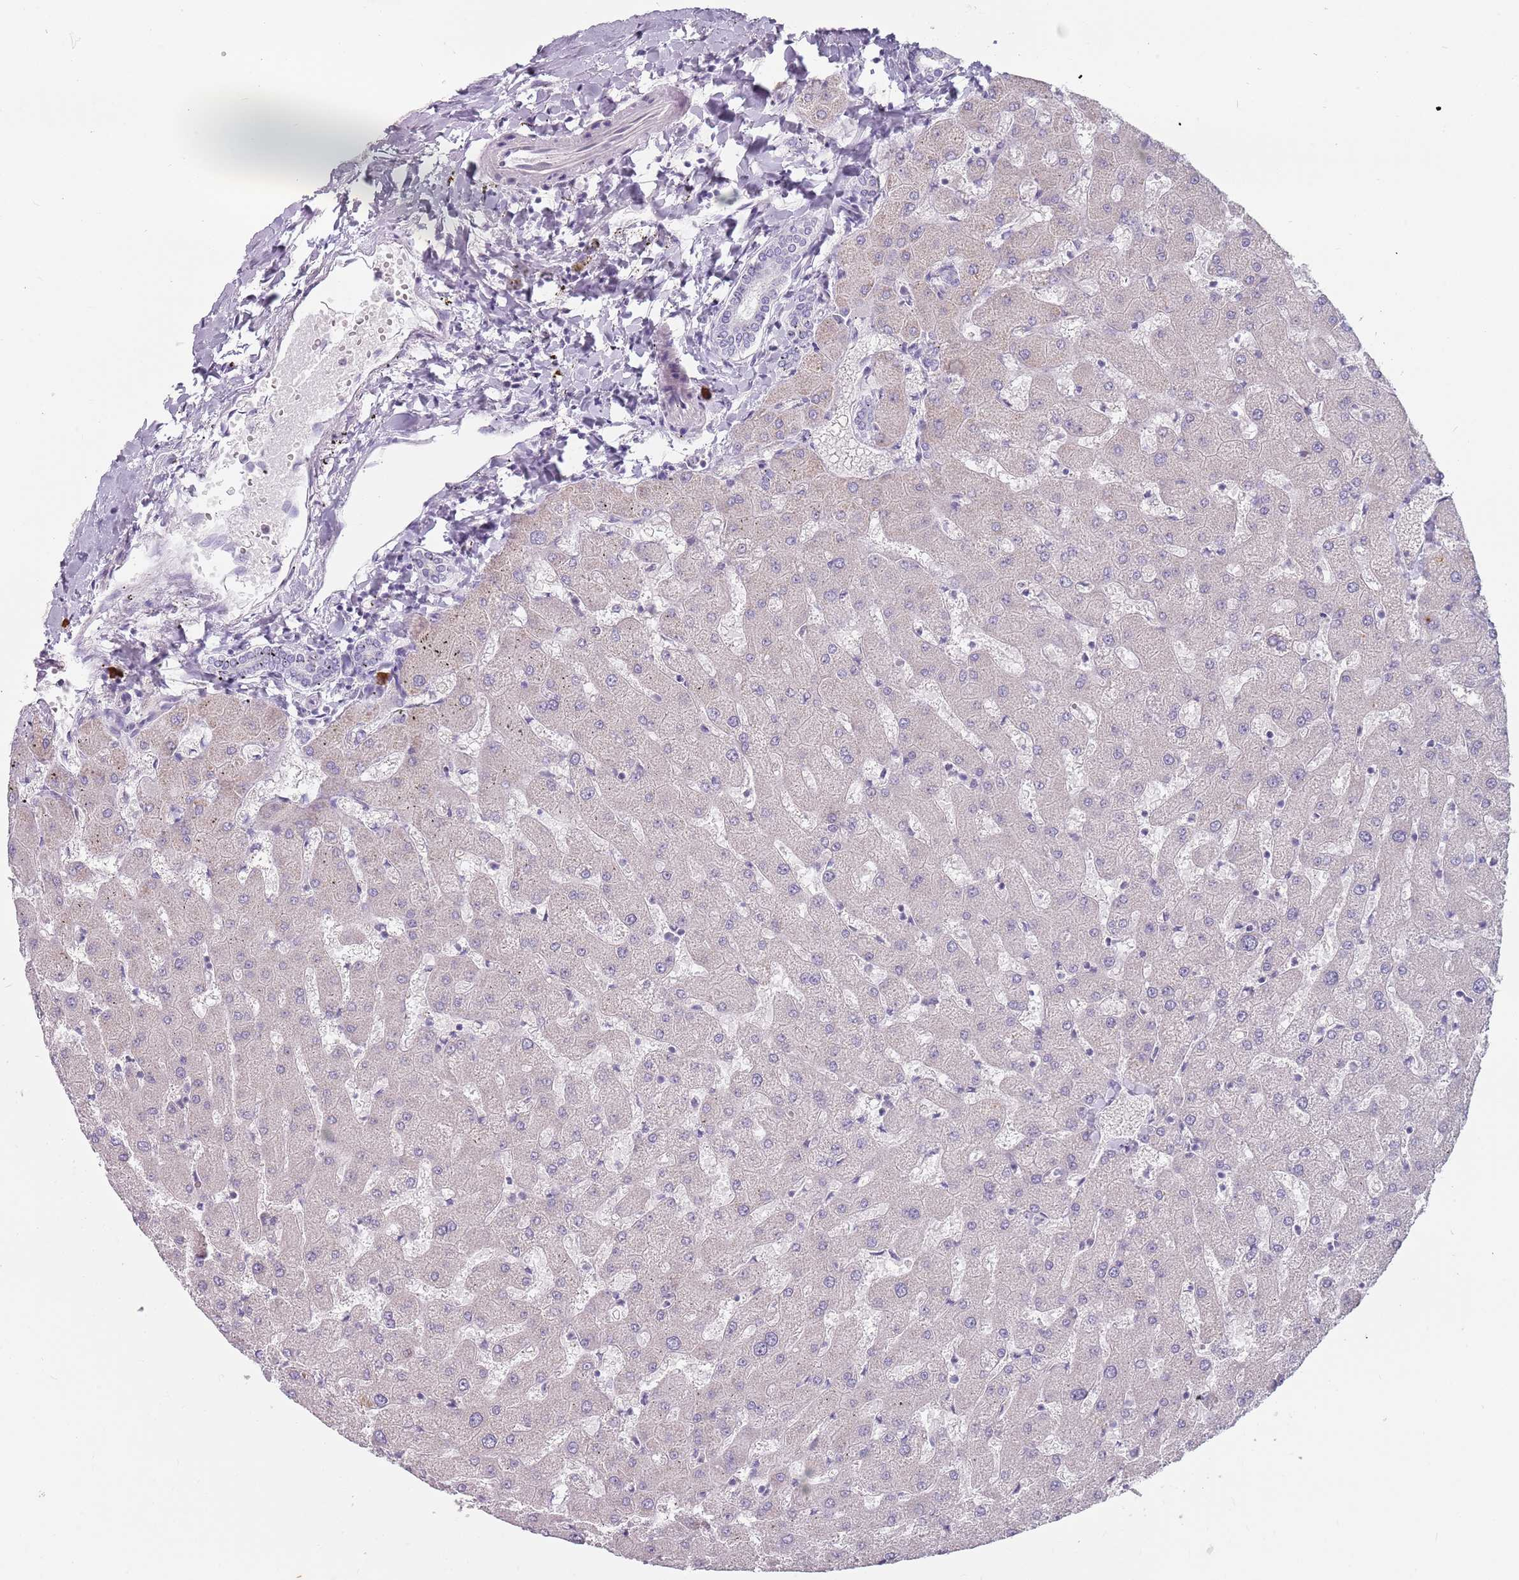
{"staining": {"intensity": "negative", "quantity": "none", "location": "none"}, "tissue": "liver", "cell_type": "Cholangiocytes", "image_type": "normal", "snomed": [{"axis": "morphology", "description": "Normal tissue, NOS"}, {"axis": "topography", "description": "Liver"}], "caption": "Image shows no protein positivity in cholangiocytes of unremarkable liver.", "gene": "DDX4", "patient": {"sex": "female", "age": 63}}